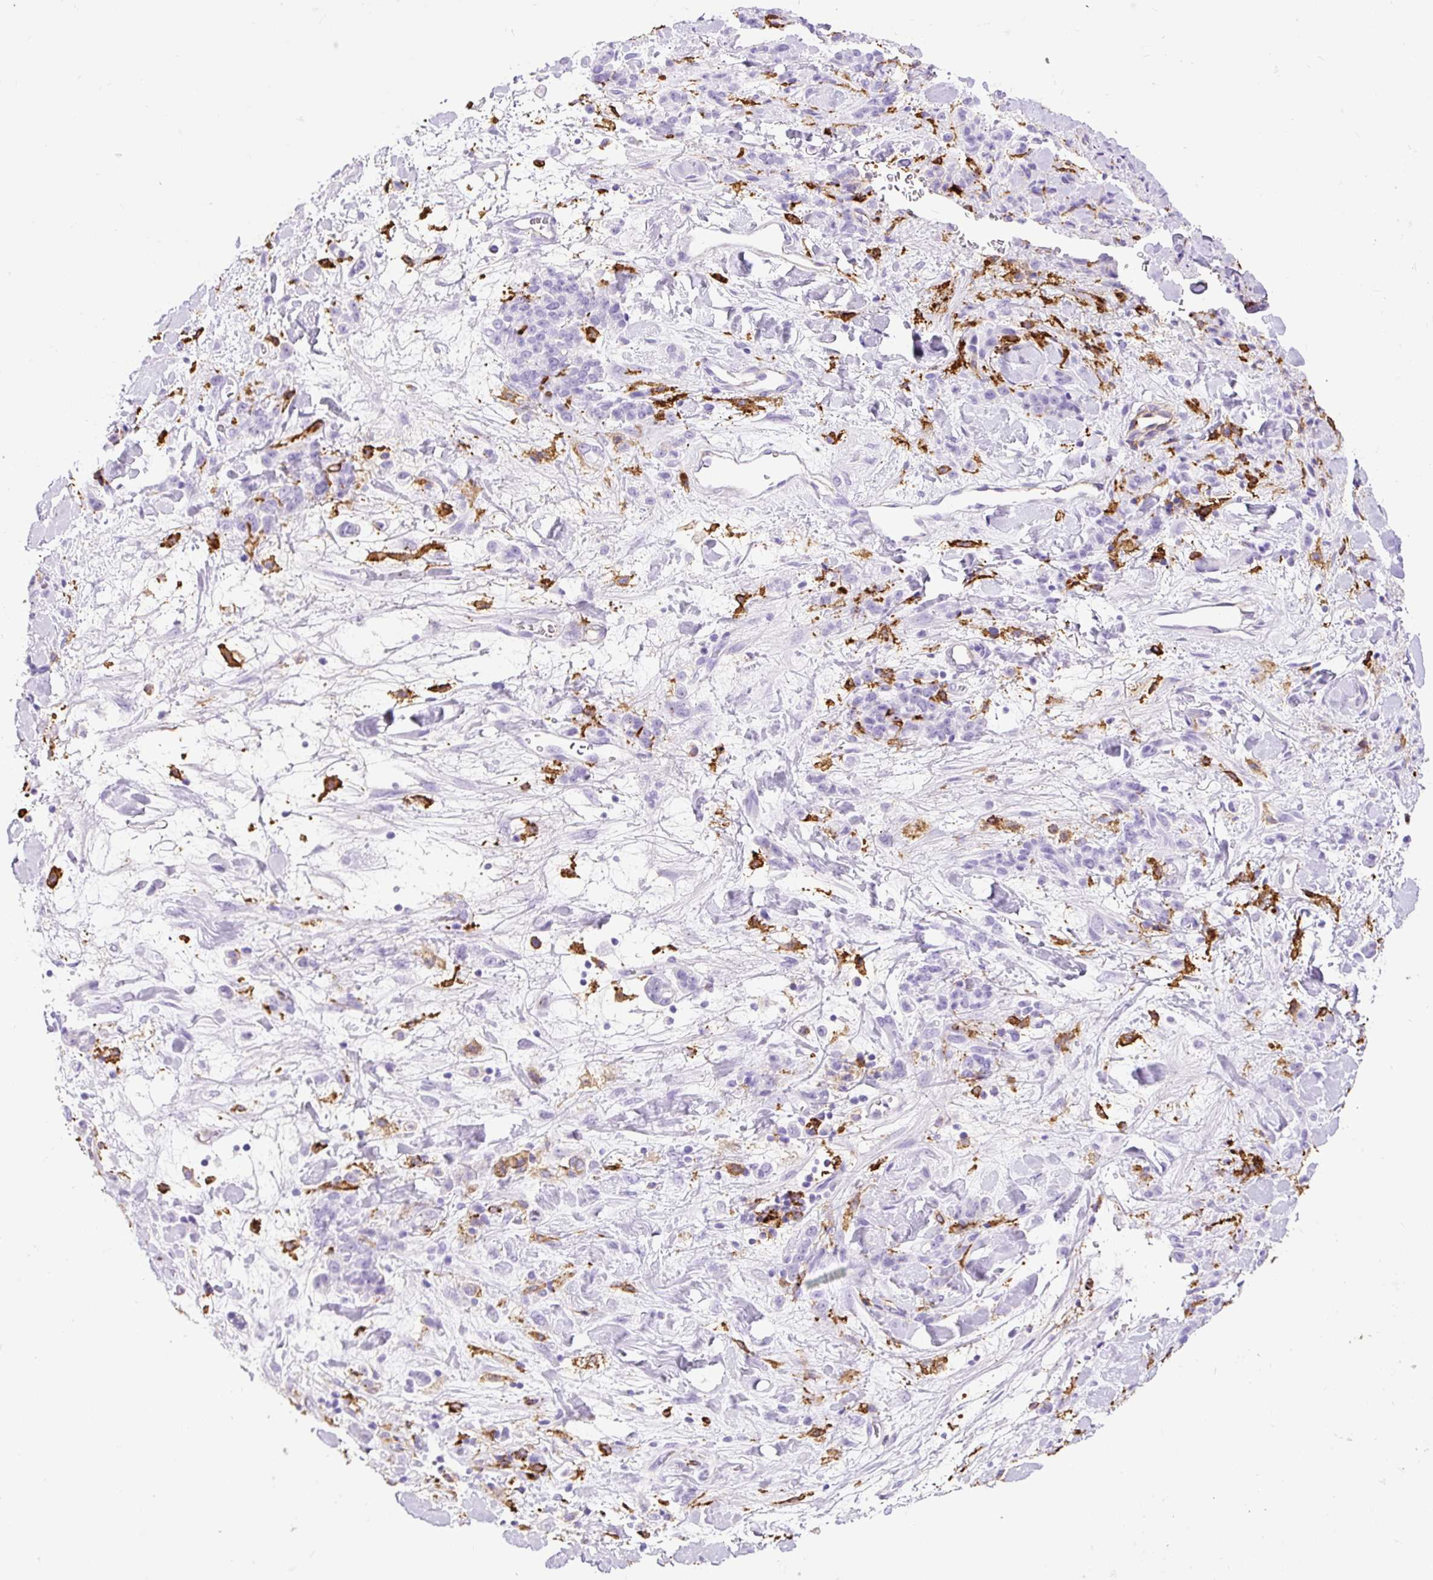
{"staining": {"intensity": "negative", "quantity": "none", "location": "none"}, "tissue": "stomach cancer", "cell_type": "Tumor cells", "image_type": "cancer", "snomed": [{"axis": "morphology", "description": "Normal tissue, NOS"}, {"axis": "morphology", "description": "Adenocarcinoma, NOS"}, {"axis": "topography", "description": "Stomach"}], "caption": "This is a photomicrograph of IHC staining of stomach cancer (adenocarcinoma), which shows no expression in tumor cells. Brightfield microscopy of immunohistochemistry (IHC) stained with DAB (brown) and hematoxylin (blue), captured at high magnification.", "gene": "HLA-DRA", "patient": {"sex": "male", "age": 82}}